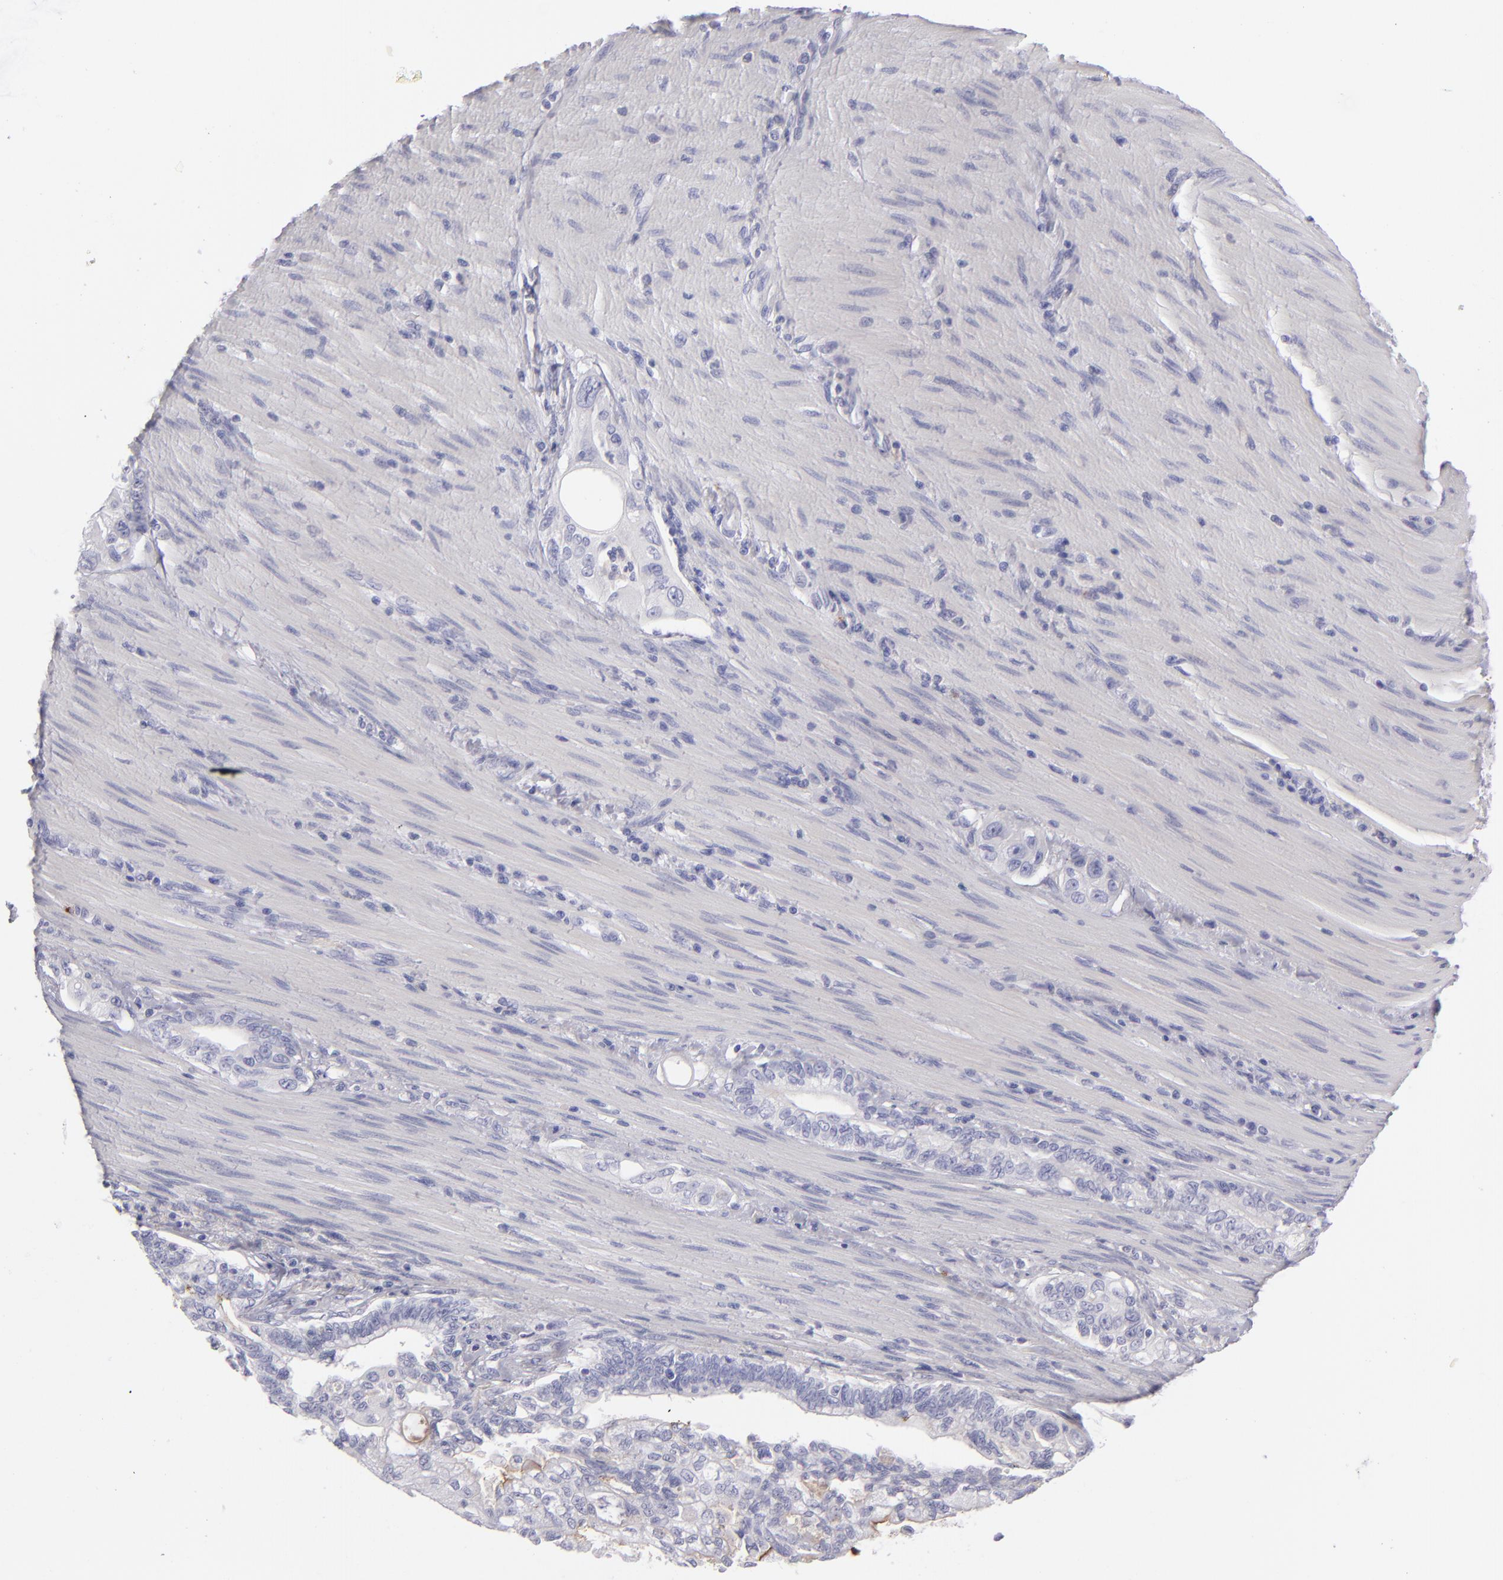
{"staining": {"intensity": "negative", "quantity": "none", "location": "none"}, "tissue": "pancreatic cancer", "cell_type": "Tumor cells", "image_type": "cancer", "snomed": [{"axis": "morphology", "description": "Normal tissue, NOS"}, {"axis": "topography", "description": "Pancreas"}], "caption": "IHC of human pancreatic cancer shows no expression in tumor cells.", "gene": "ANPEP", "patient": {"sex": "male", "age": 42}}